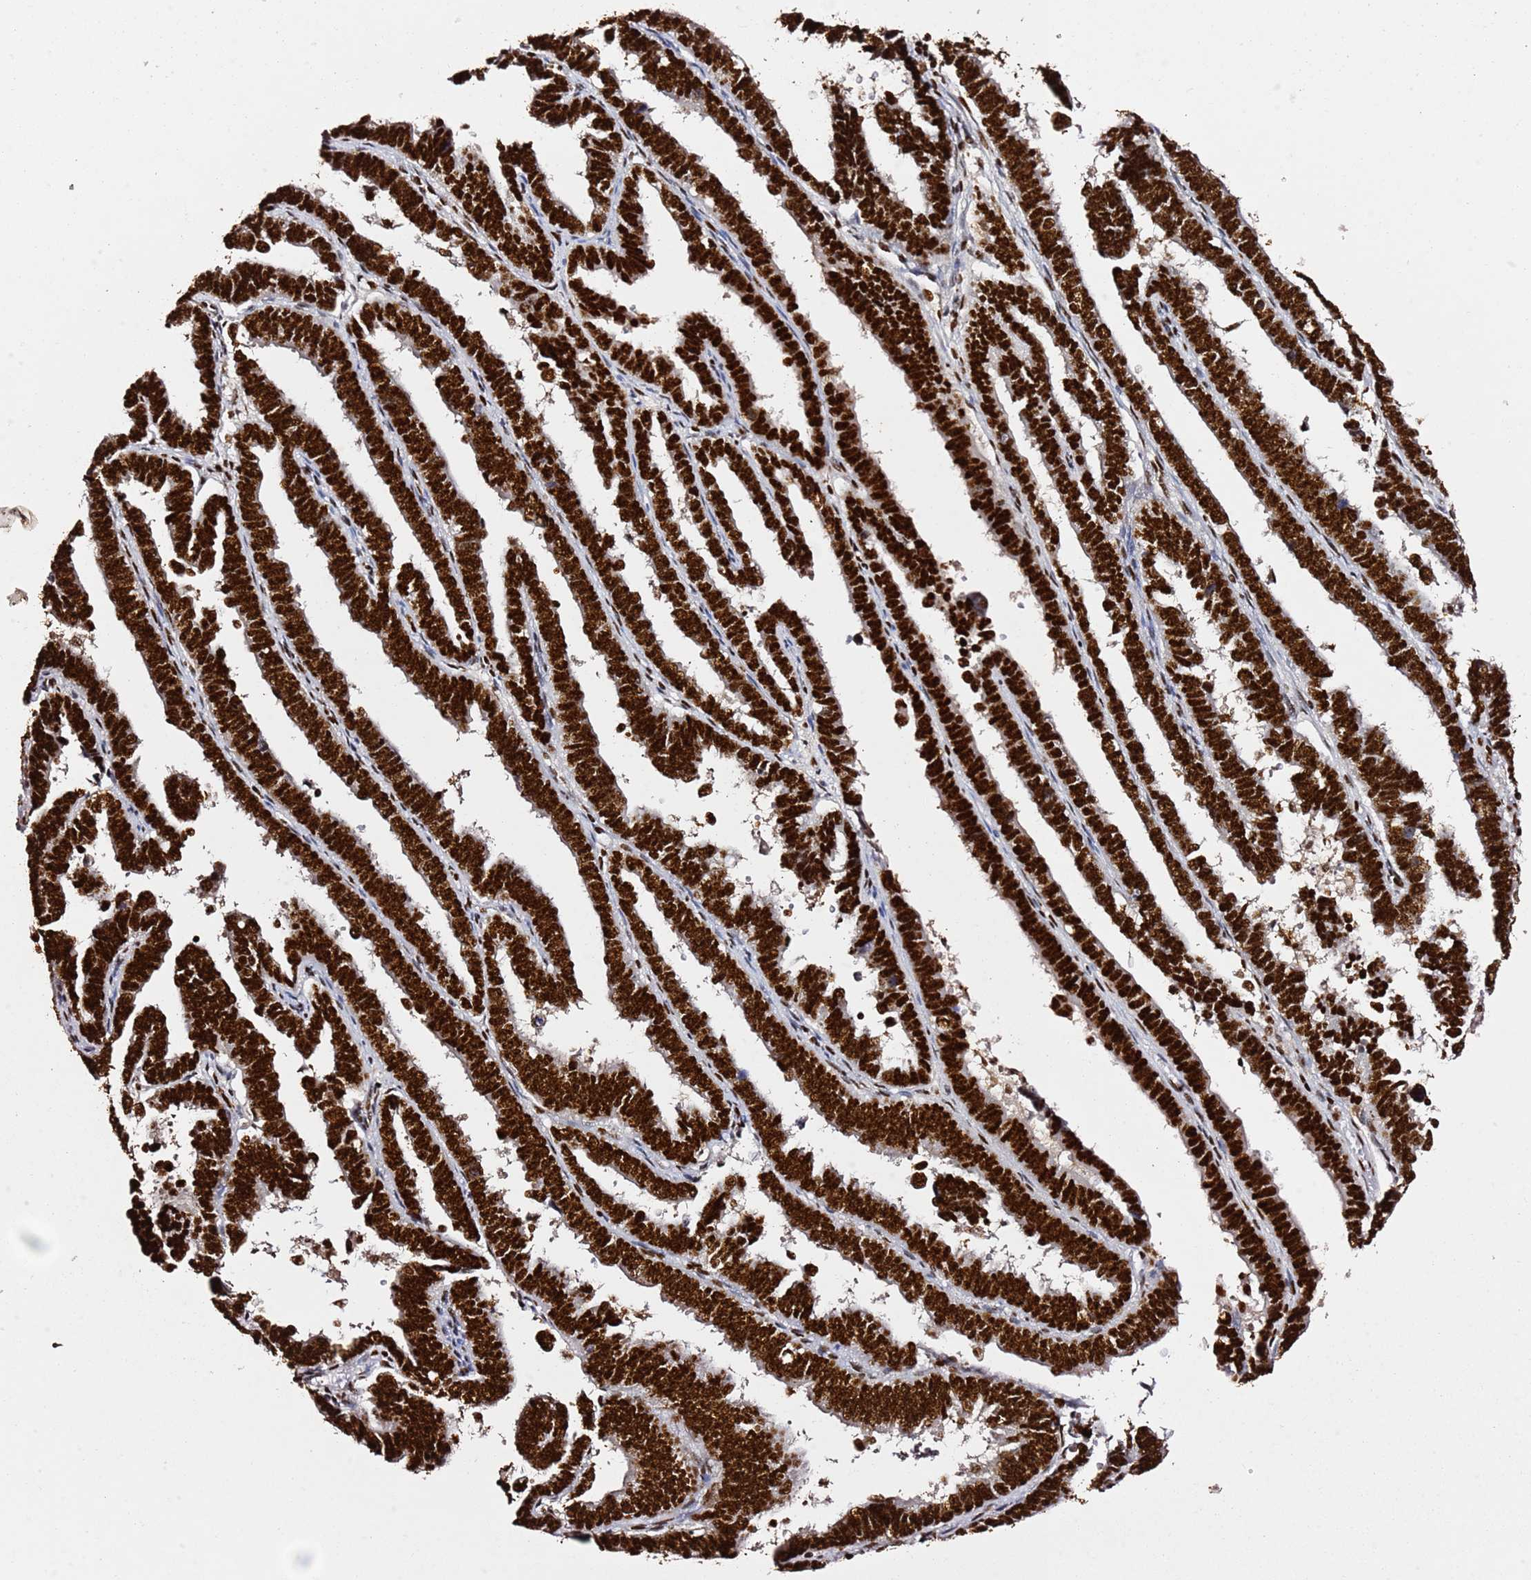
{"staining": {"intensity": "strong", "quantity": ">75%", "location": "nuclear"}, "tissue": "endometrial cancer", "cell_type": "Tumor cells", "image_type": "cancer", "snomed": [{"axis": "morphology", "description": "Adenocarcinoma, NOS"}, {"axis": "topography", "description": "Endometrium"}], "caption": "Protein staining of endometrial cancer (adenocarcinoma) tissue reveals strong nuclear staining in approximately >75% of tumor cells. (DAB IHC, brown staining for protein, blue staining for nuclei).", "gene": "C6orf226", "patient": {"sex": "female", "age": 75}}